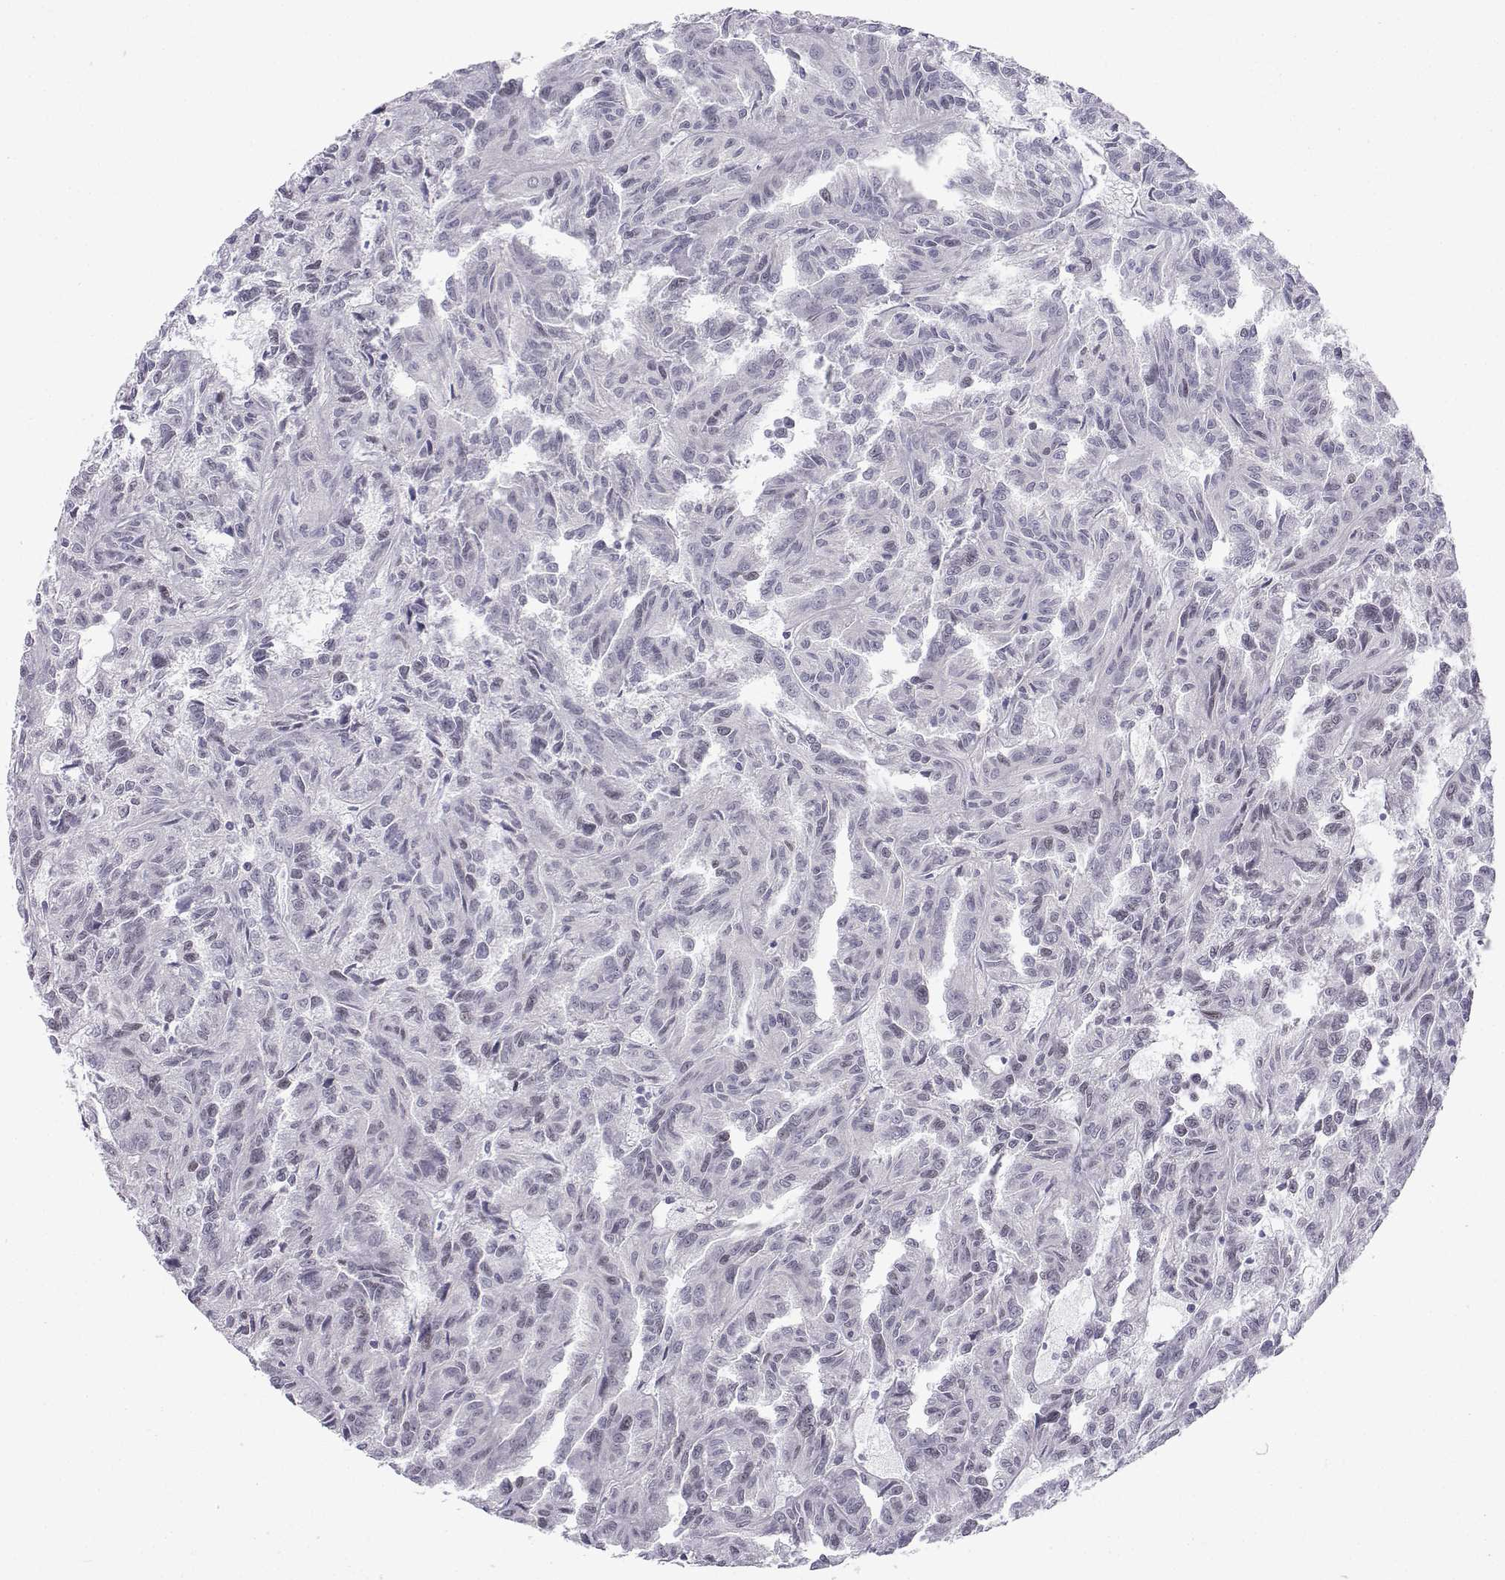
{"staining": {"intensity": "negative", "quantity": "none", "location": "none"}, "tissue": "renal cancer", "cell_type": "Tumor cells", "image_type": "cancer", "snomed": [{"axis": "morphology", "description": "Adenocarcinoma, NOS"}, {"axis": "topography", "description": "Kidney"}], "caption": "There is no significant expression in tumor cells of renal cancer (adenocarcinoma). (Brightfield microscopy of DAB immunohistochemistry (IHC) at high magnification).", "gene": "MED26", "patient": {"sex": "male", "age": 79}}